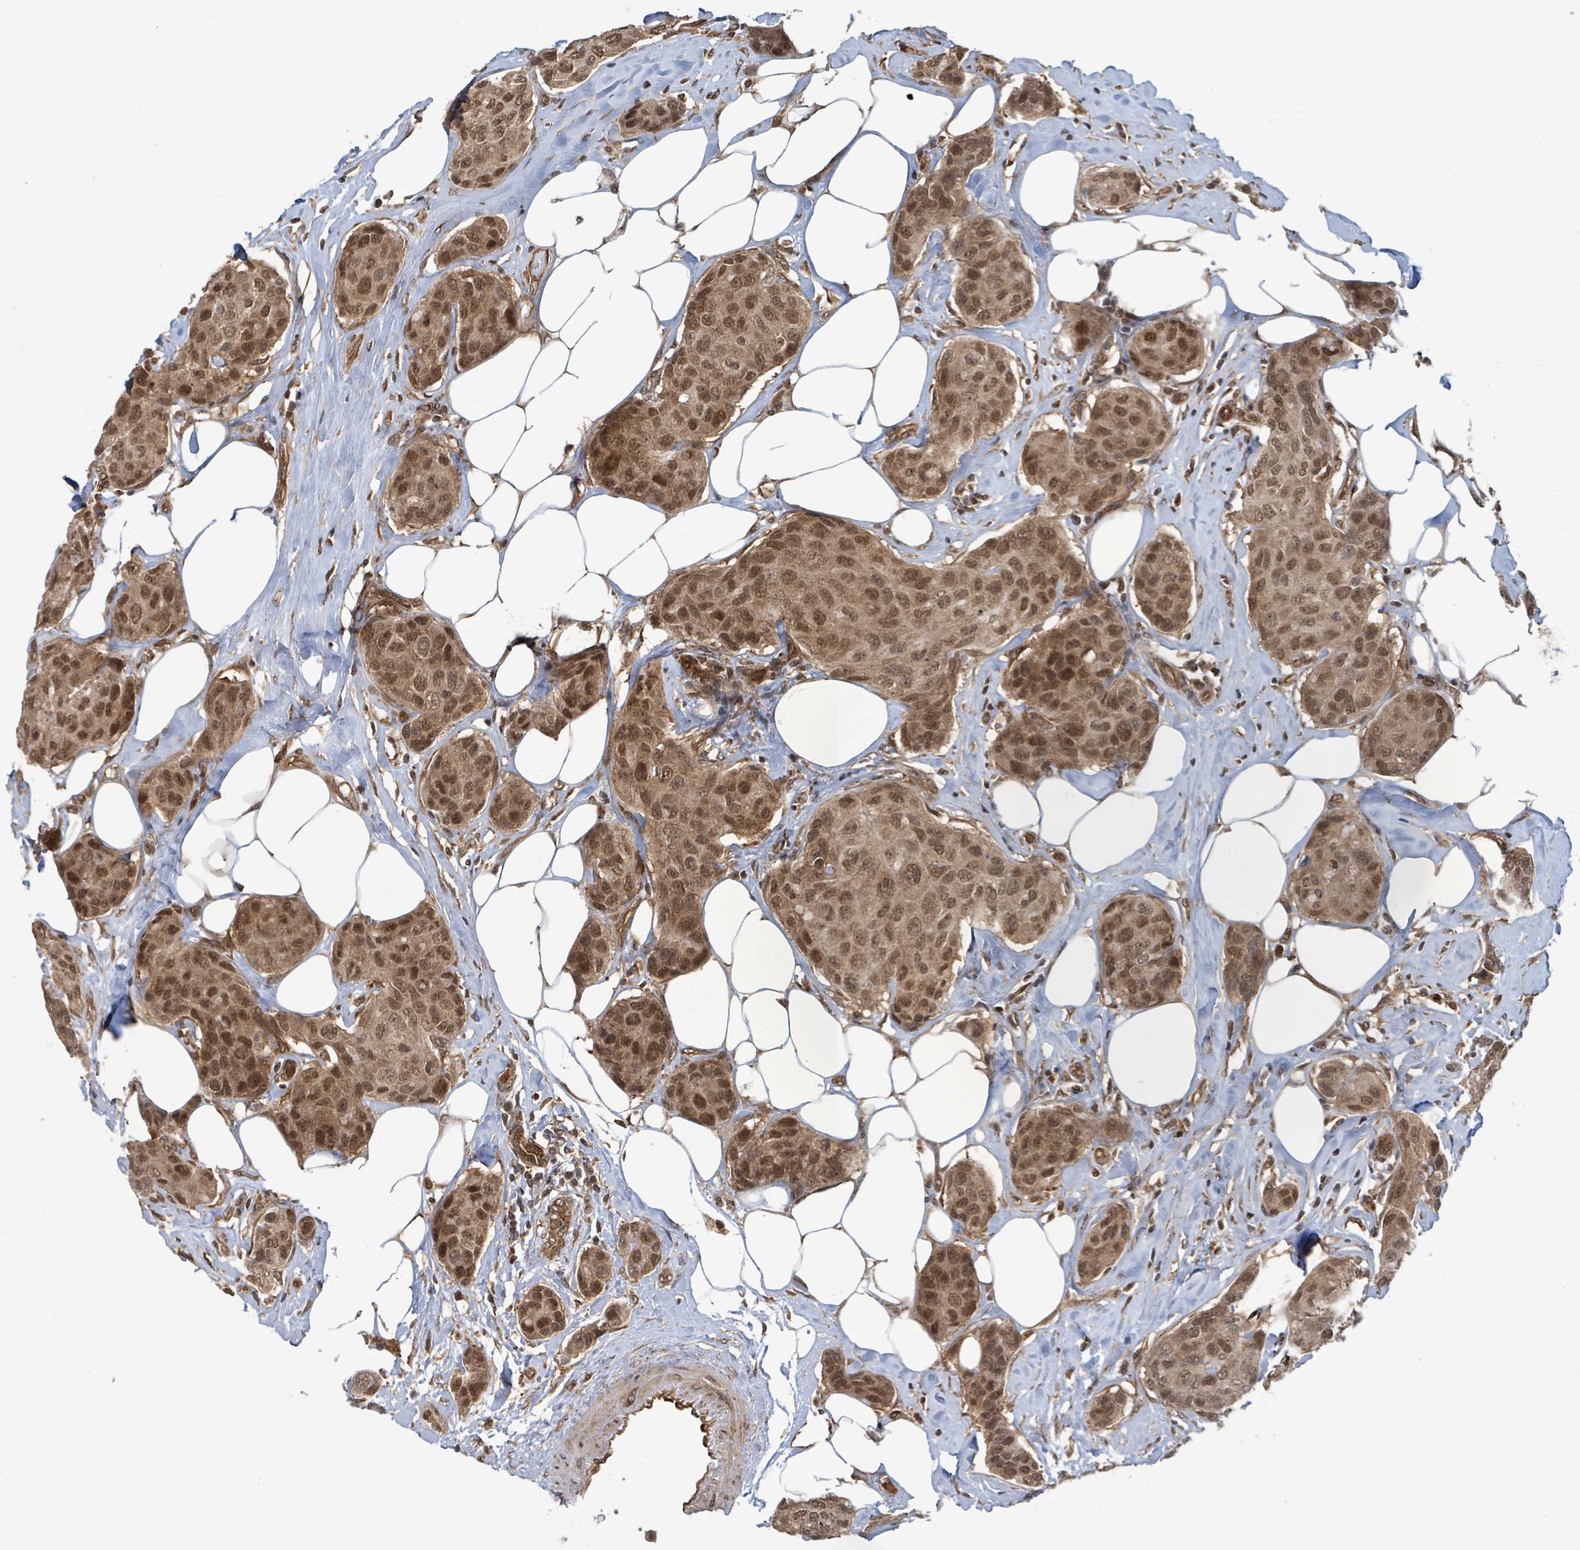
{"staining": {"intensity": "moderate", "quantity": ">75%", "location": "cytoplasmic/membranous,nuclear"}, "tissue": "breast cancer", "cell_type": "Tumor cells", "image_type": "cancer", "snomed": [{"axis": "morphology", "description": "Duct carcinoma"}, {"axis": "topography", "description": "Breast"}, {"axis": "topography", "description": "Lymph node"}], "caption": "High-magnification brightfield microscopy of infiltrating ductal carcinoma (breast) stained with DAB (brown) and counterstained with hematoxylin (blue). tumor cells exhibit moderate cytoplasmic/membranous and nuclear positivity is appreciated in about>75% of cells. Using DAB (brown) and hematoxylin (blue) stains, captured at high magnification using brightfield microscopy.", "gene": "KLC1", "patient": {"sex": "female", "age": 80}}